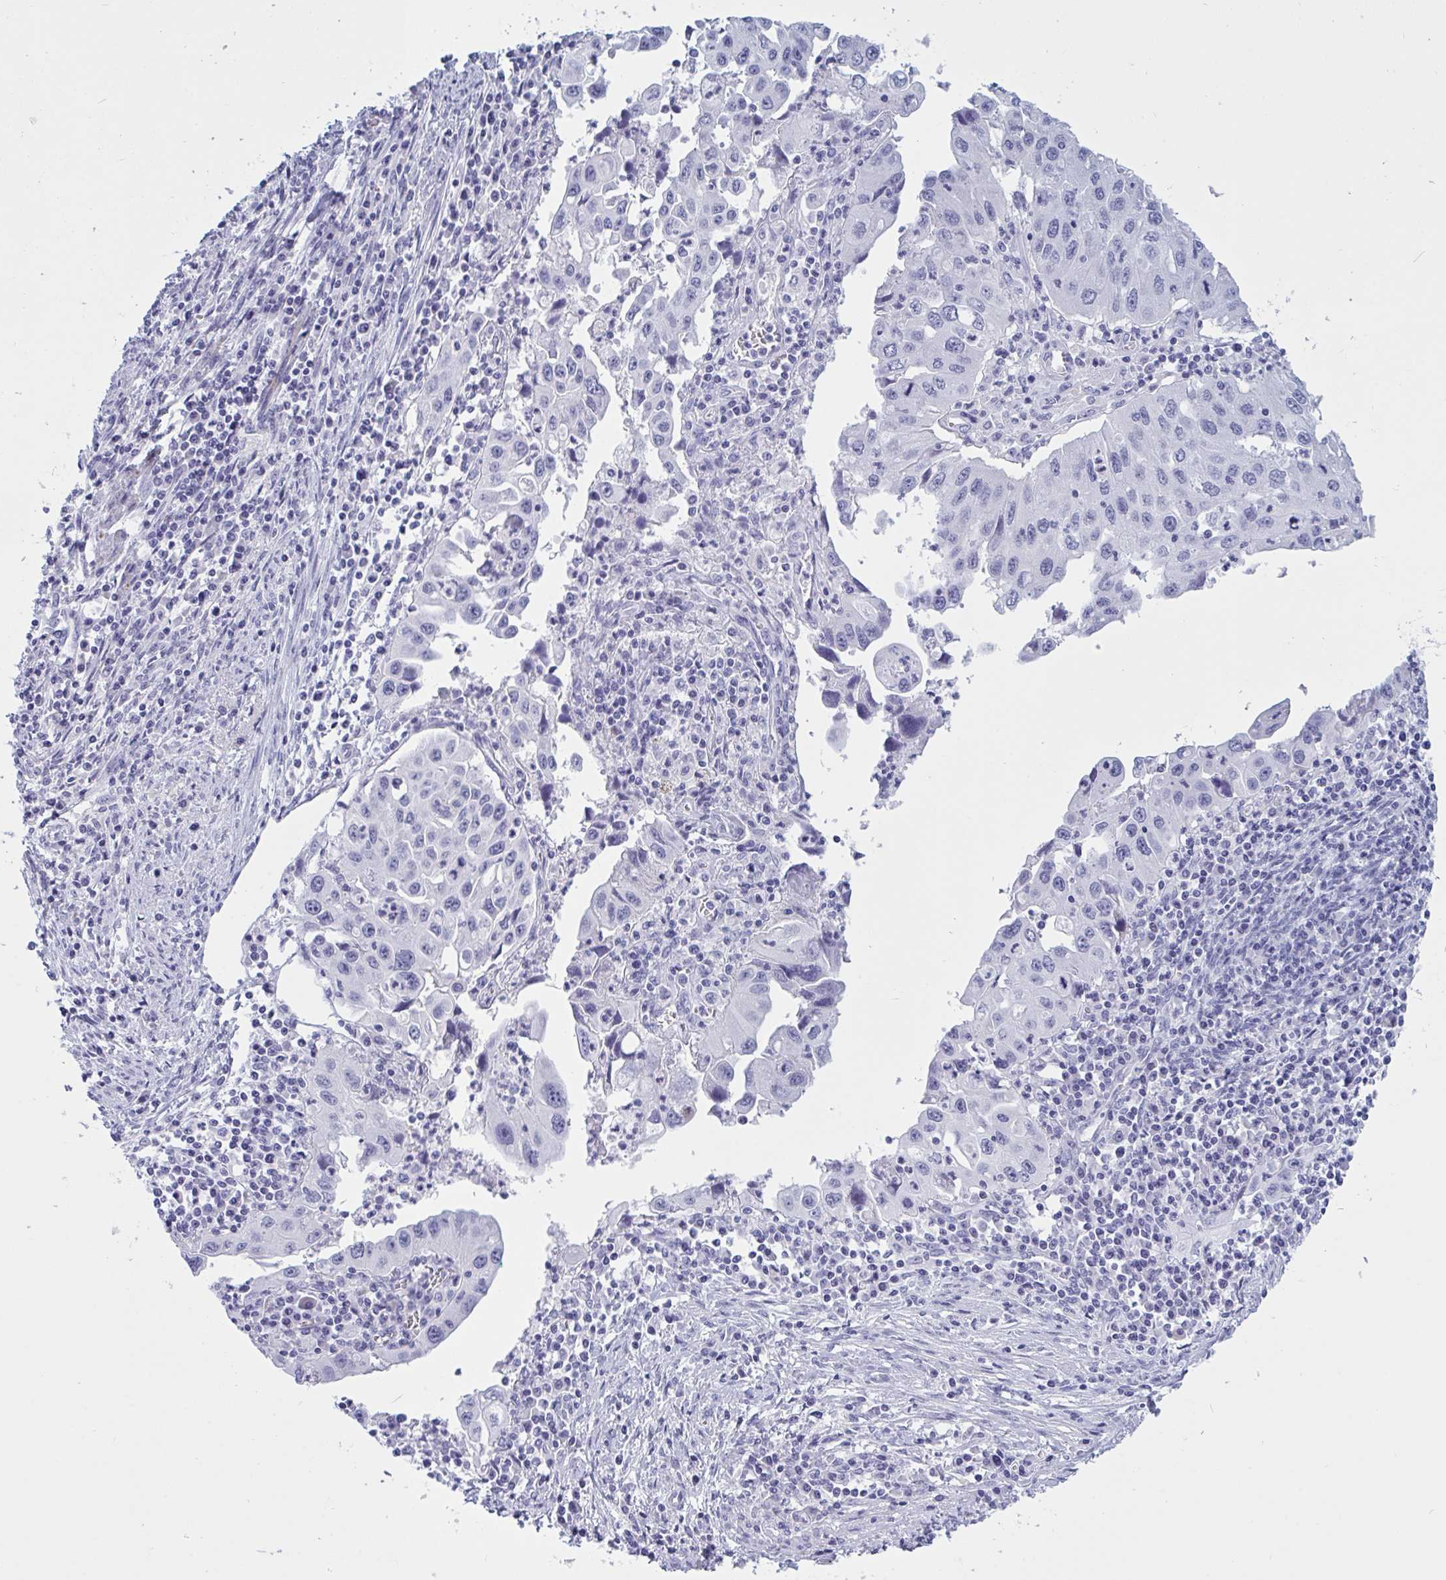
{"staining": {"intensity": "negative", "quantity": "none", "location": "none"}, "tissue": "endometrial cancer", "cell_type": "Tumor cells", "image_type": "cancer", "snomed": [{"axis": "morphology", "description": "Adenocarcinoma, NOS"}, {"axis": "topography", "description": "Uterus"}], "caption": "The image exhibits no significant positivity in tumor cells of endometrial adenocarcinoma. (DAB immunohistochemistry (IHC) with hematoxylin counter stain).", "gene": "OXLD1", "patient": {"sex": "female", "age": 62}}